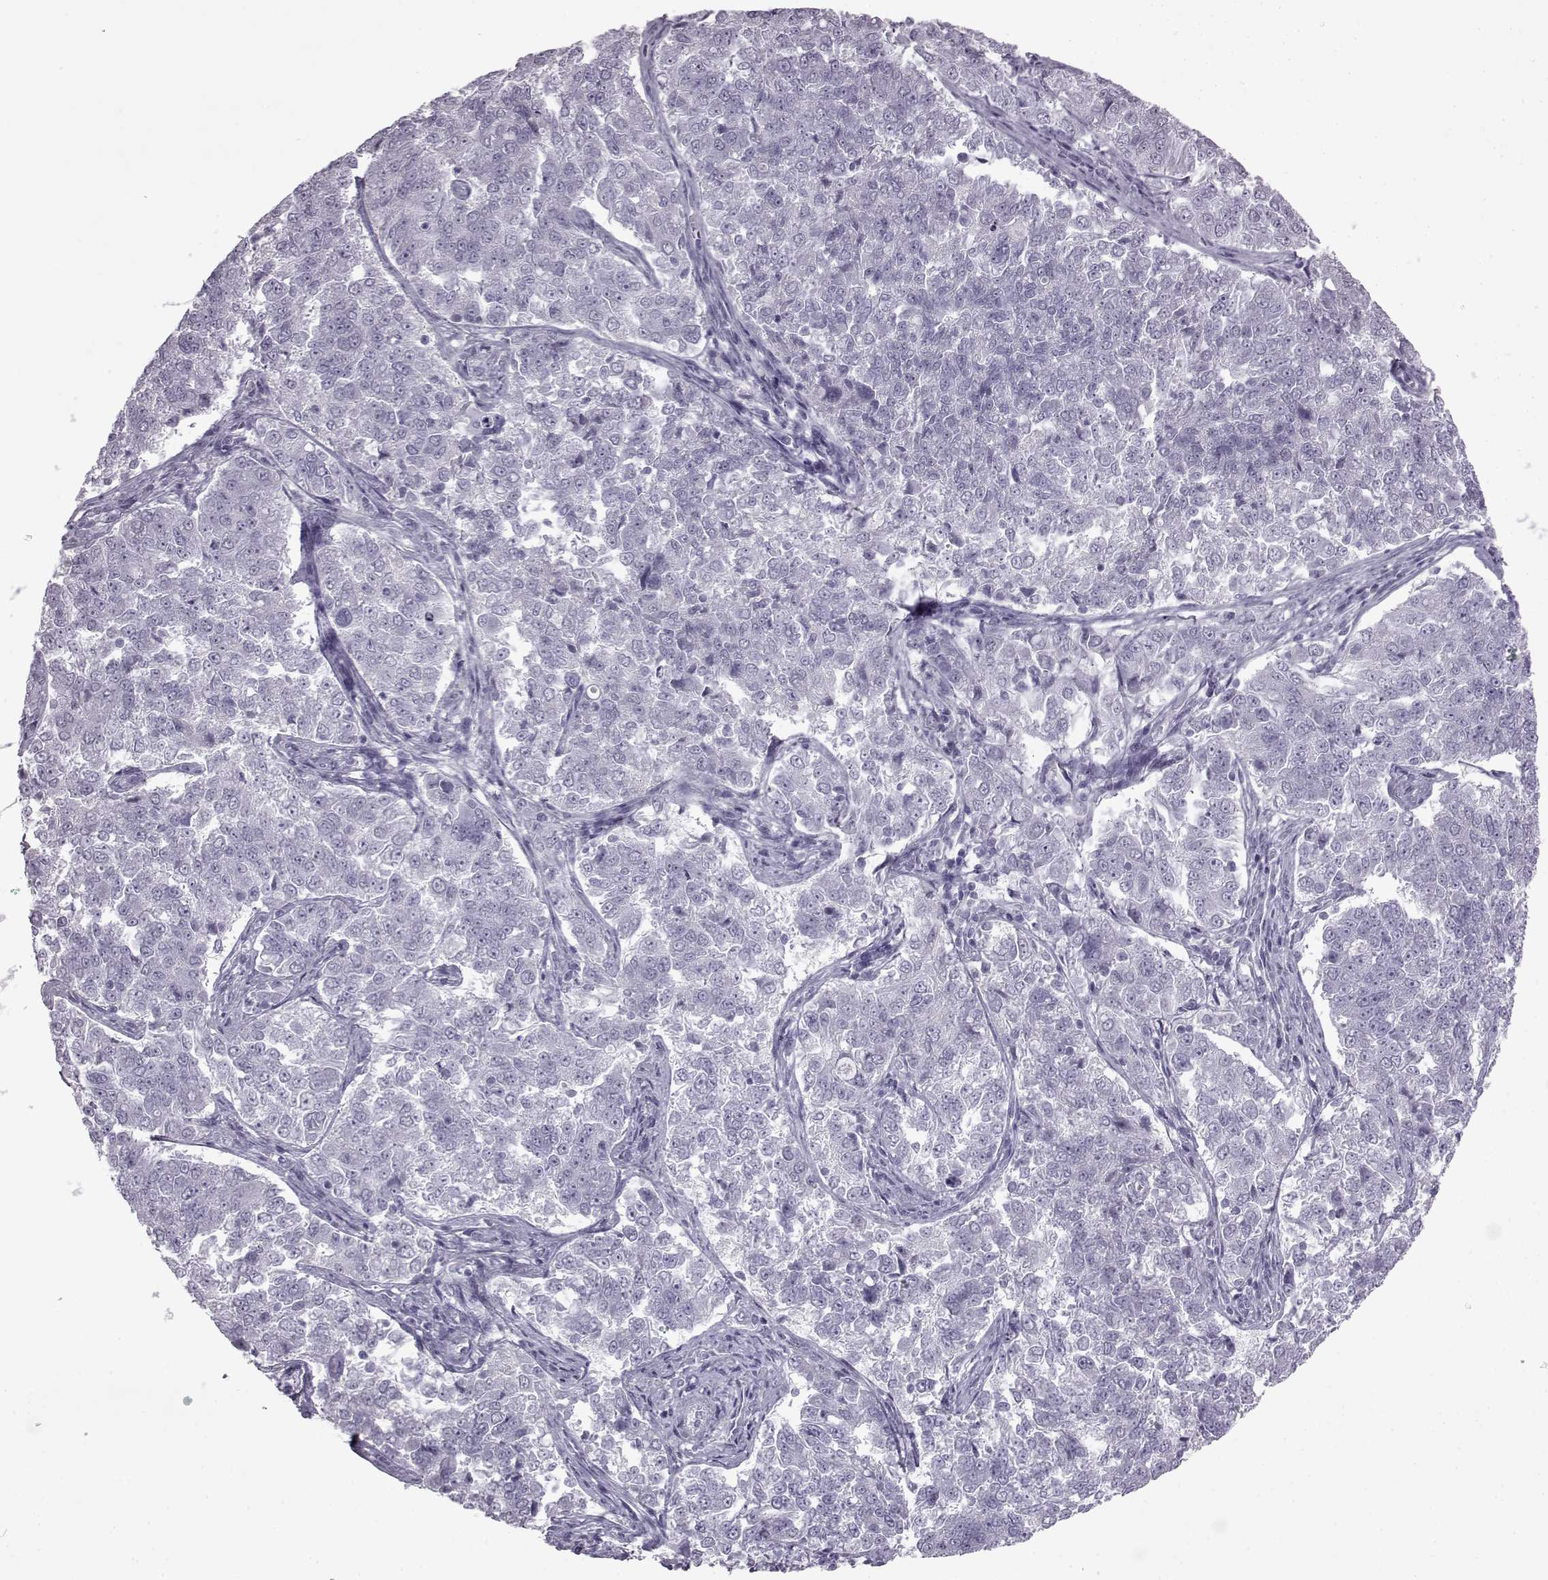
{"staining": {"intensity": "negative", "quantity": "none", "location": "none"}, "tissue": "endometrial cancer", "cell_type": "Tumor cells", "image_type": "cancer", "snomed": [{"axis": "morphology", "description": "Adenocarcinoma, NOS"}, {"axis": "topography", "description": "Endometrium"}], "caption": "The image demonstrates no significant positivity in tumor cells of endometrial cancer (adenocarcinoma).", "gene": "SLC28A2", "patient": {"sex": "female", "age": 43}}